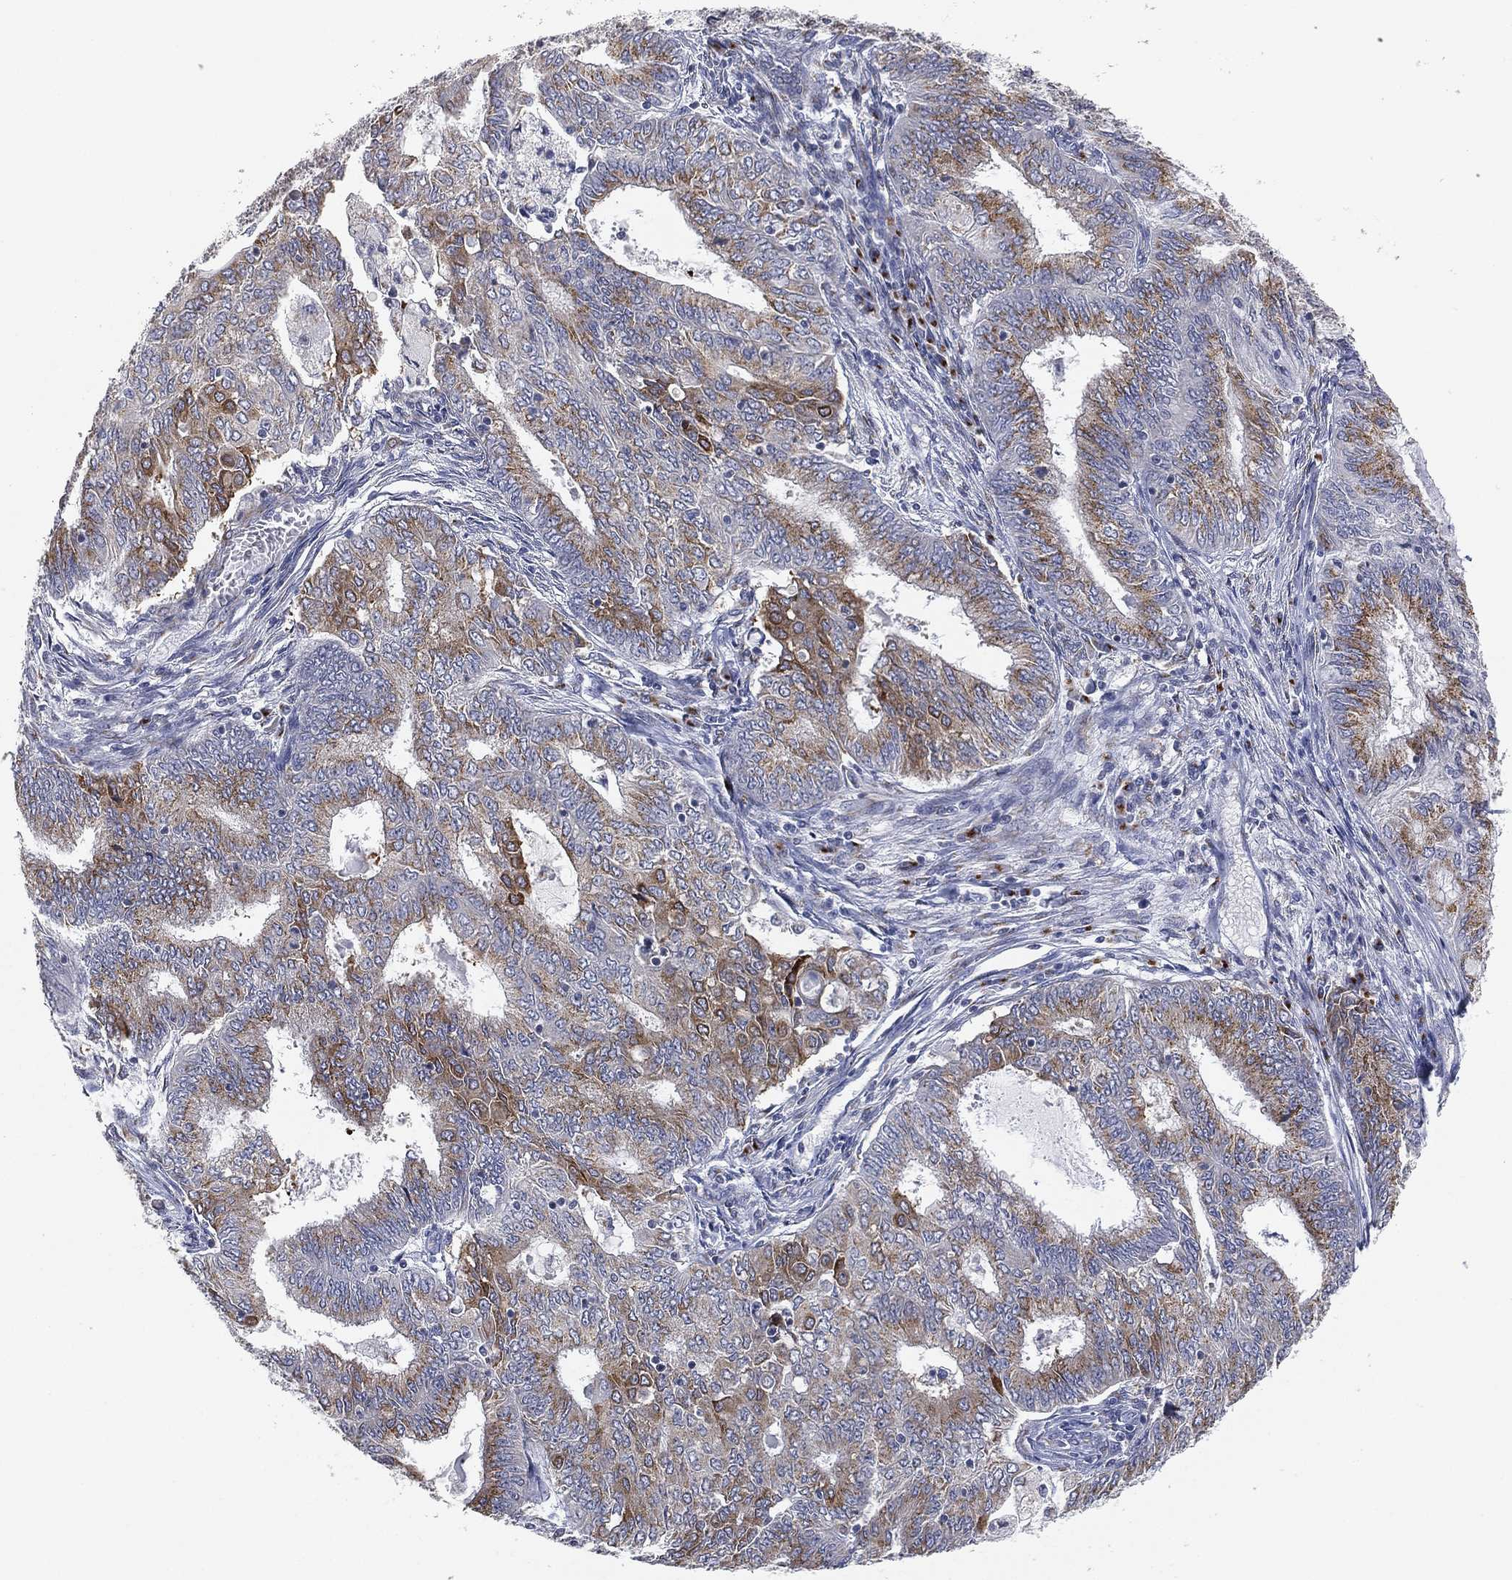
{"staining": {"intensity": "moderate", "quantity": "25%-75%", "location": "cytoplasmic/membranous"}, "tissue": "endometrial cancer", "cell_type": "Tumor cells", "image_type": "cancer", "snomed": [{"axis": "morphology", "description": "Adenocarcinoma, NOS"}, {"axis": "topography", "description": "Endometrium"}], "caption": "A micrograph showing moderate cytoplasmic/membranous expression in approximately 25%-75% of tumor cells in endometrial cancer, as visualized by brown immunohistochemical staining.", "gene": "TICAM1", "patient": {"sex": "female", "age": 62}}